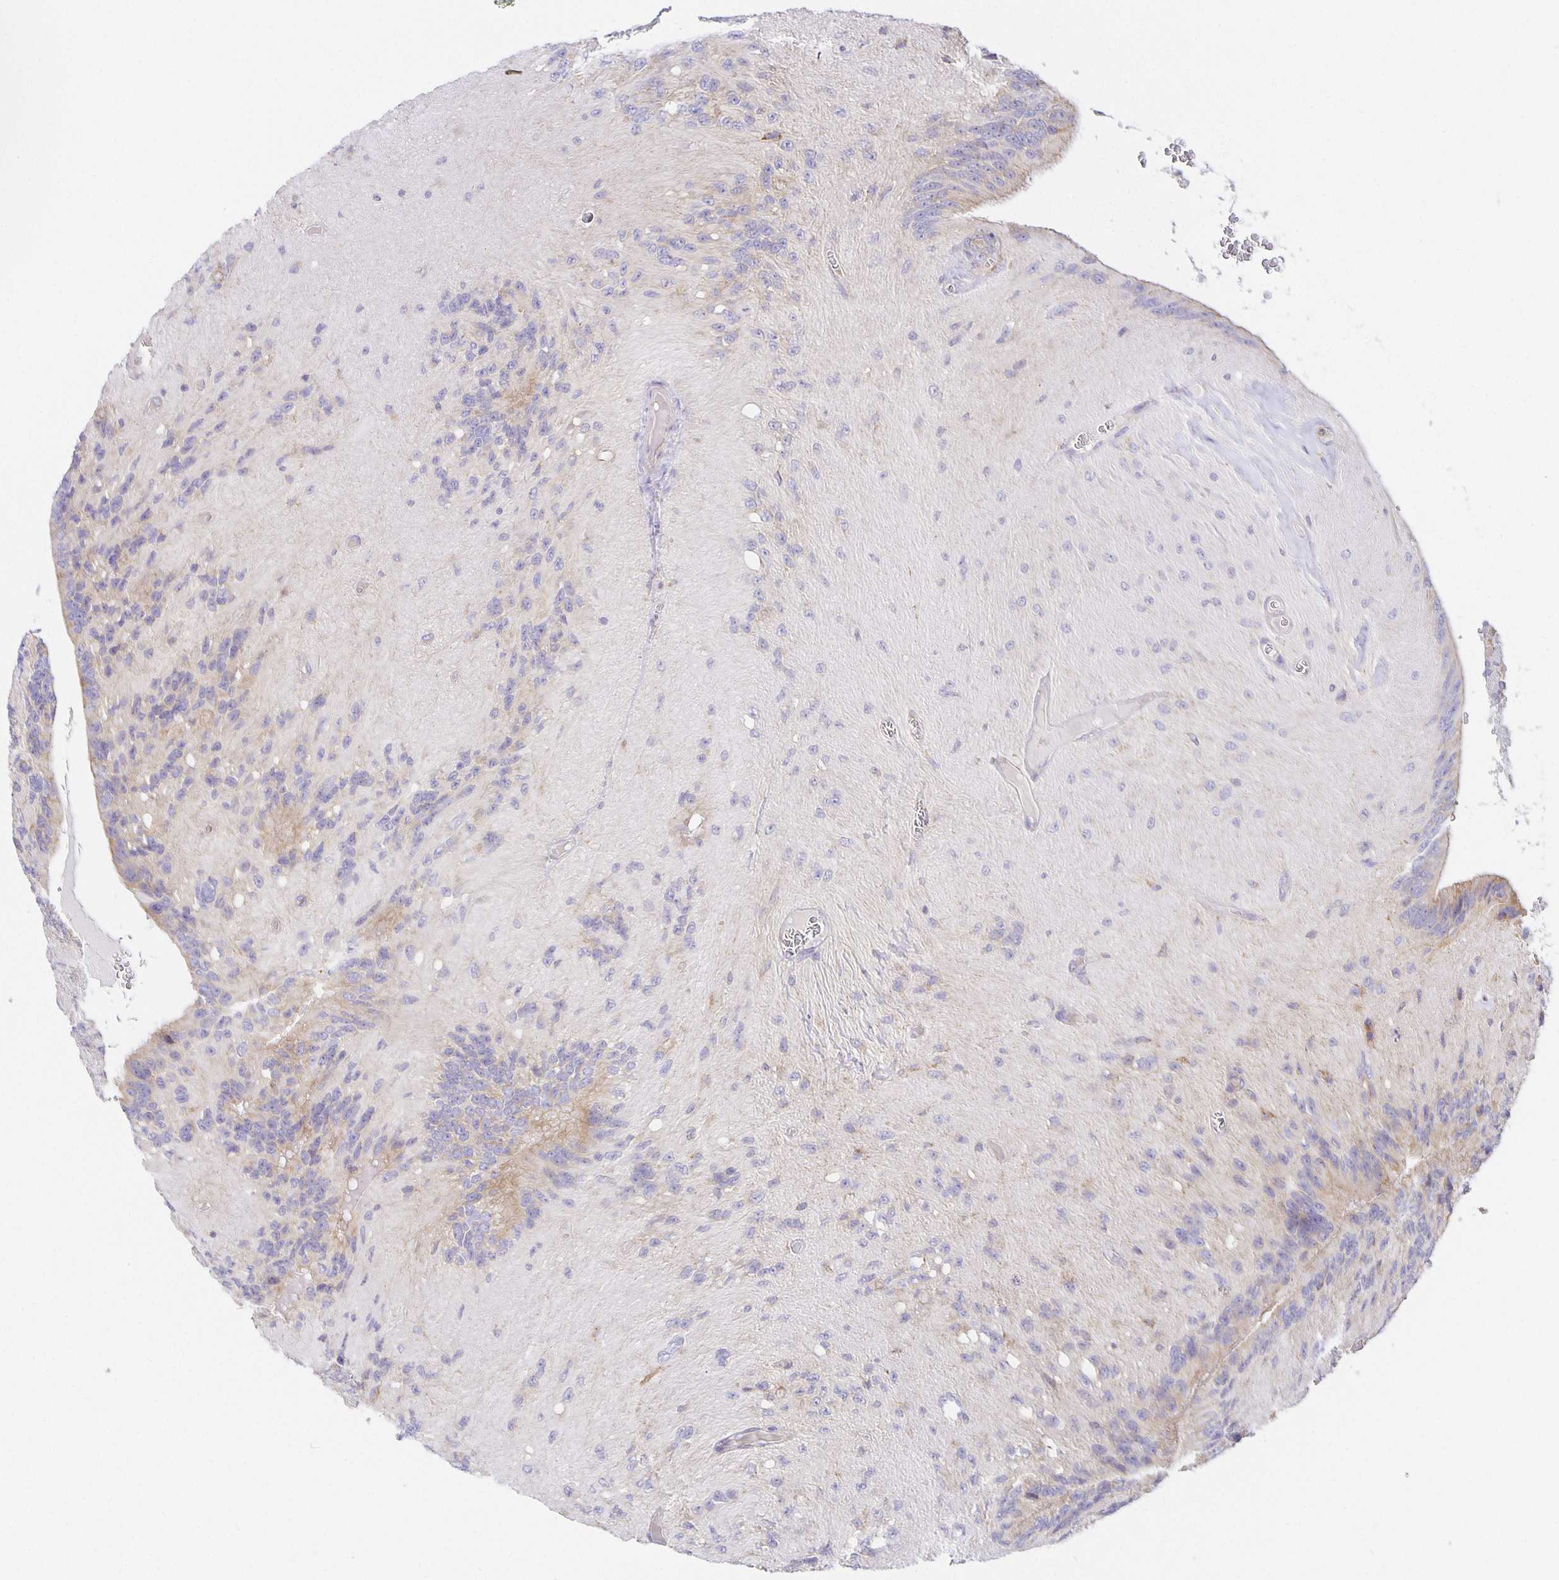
{"staining": {"intensity": "weak", "quantity": "<25%", "location": "cytoplasmic/membranous"}, "tissue": "glioma", "cell_type": "Tumor cells", "image_type": "cancer", "snomed": [{"axis": "morphology", "description": "Glioma, malignant, Low grade"}, {"axis": "topography", "description": "Brain"}], "caption": "This histopathology image is of glioma stained with immunohistochemistry to label a protein in brown with the nuclei are counter-stained blue. There is no expression in tumor cells.", "gene": "FLRT3", "patient": {"sex": "male", "age": 31}}